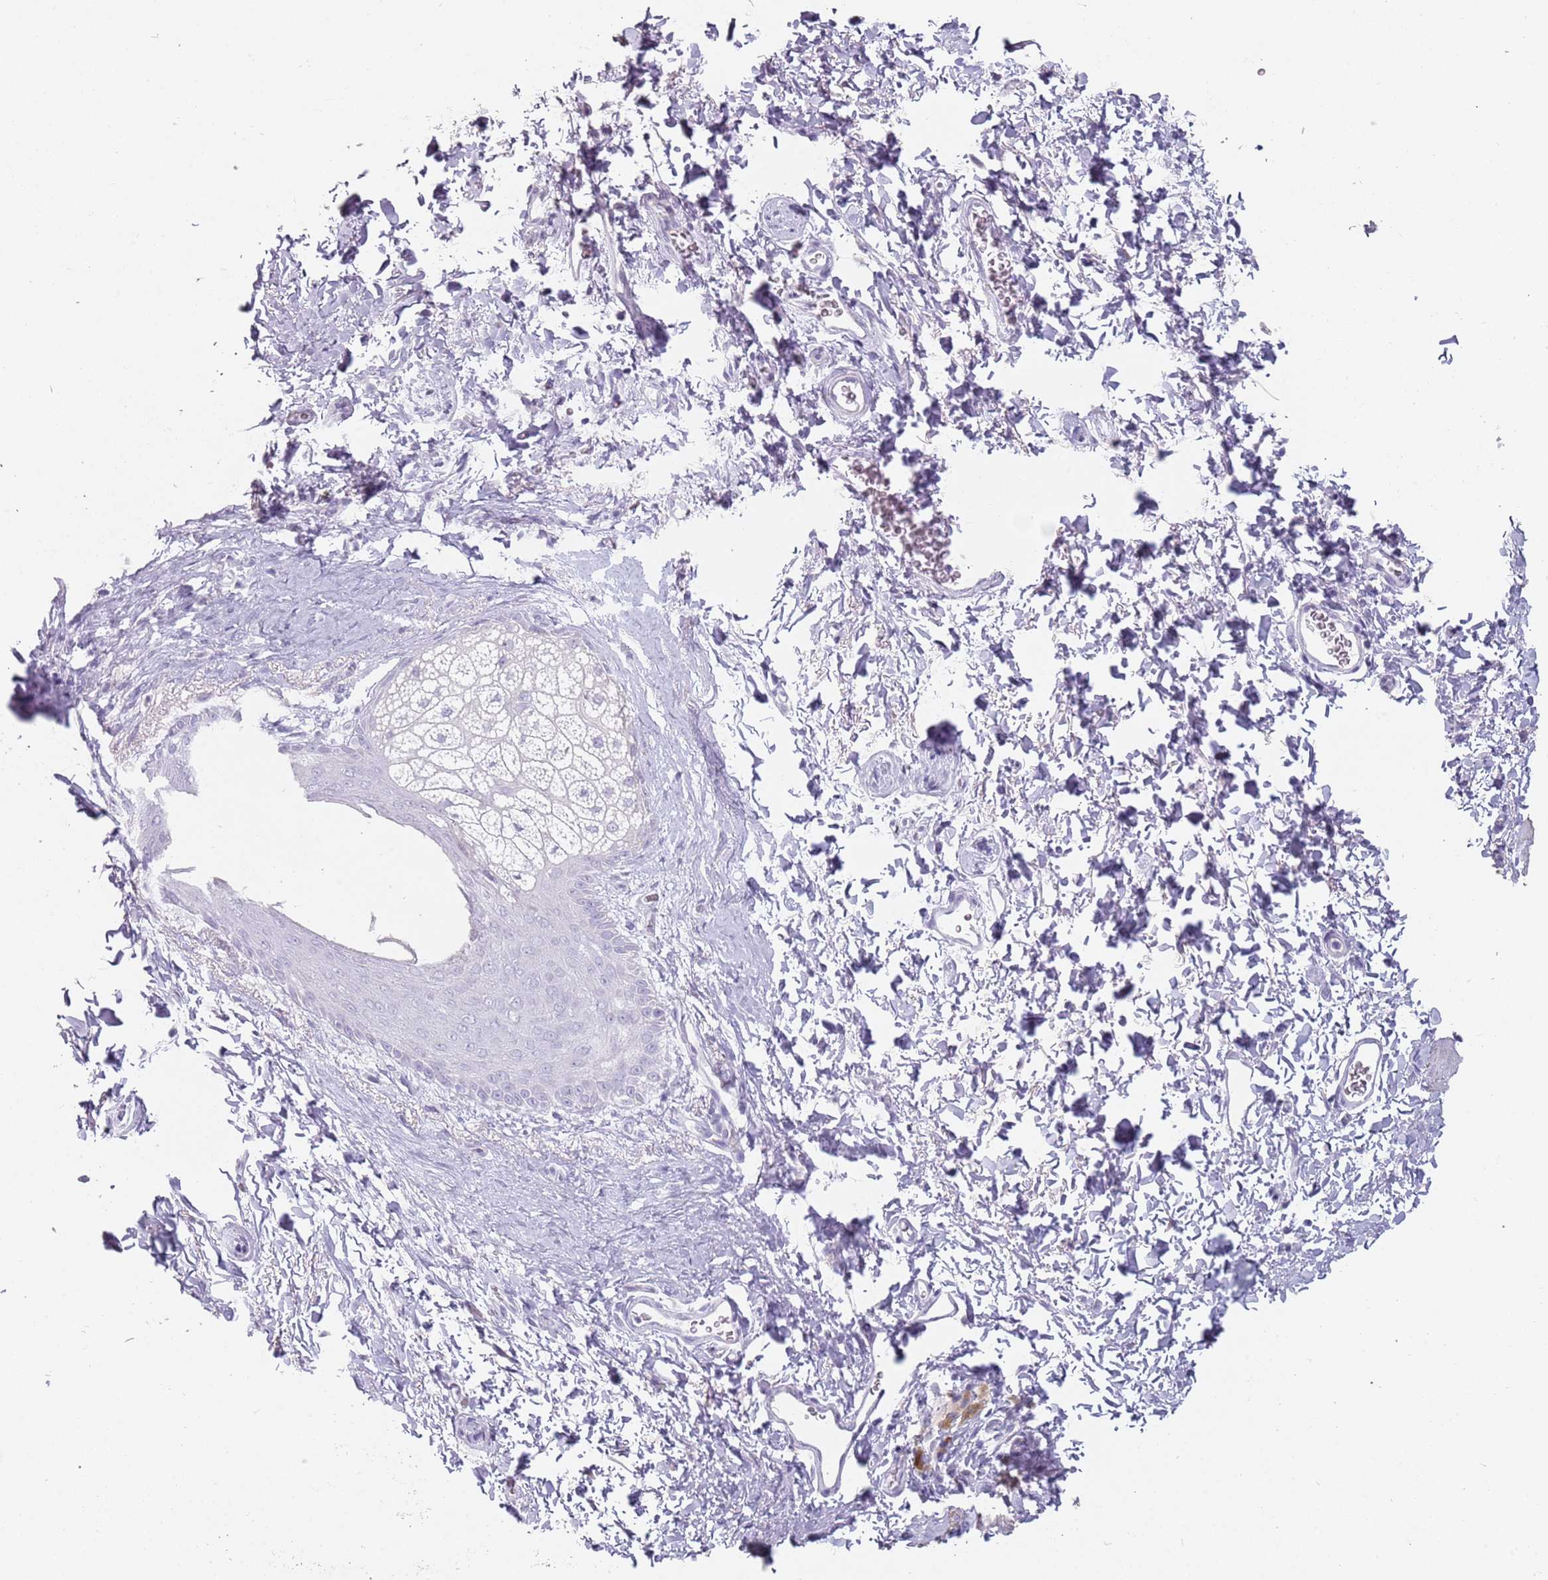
{"staining": {"intensity": "negative", "quantity": "none", "location": "none"}, "tissue": "skin", "cell_type": "Epidermal cells", "image_type": "normal", "snomed": [{"axis": "morphology", "description": "Normal tissue, NOS"}, {"axis": "topography", "description": "Anal"}], "caption": "High power microscopy photomicrograph of an immunohistochemistry image of benign skin, revealing no significant expression in epidermal cells.", "gene": "DDX4", "patient": {"sex": "male", "age": 44}}